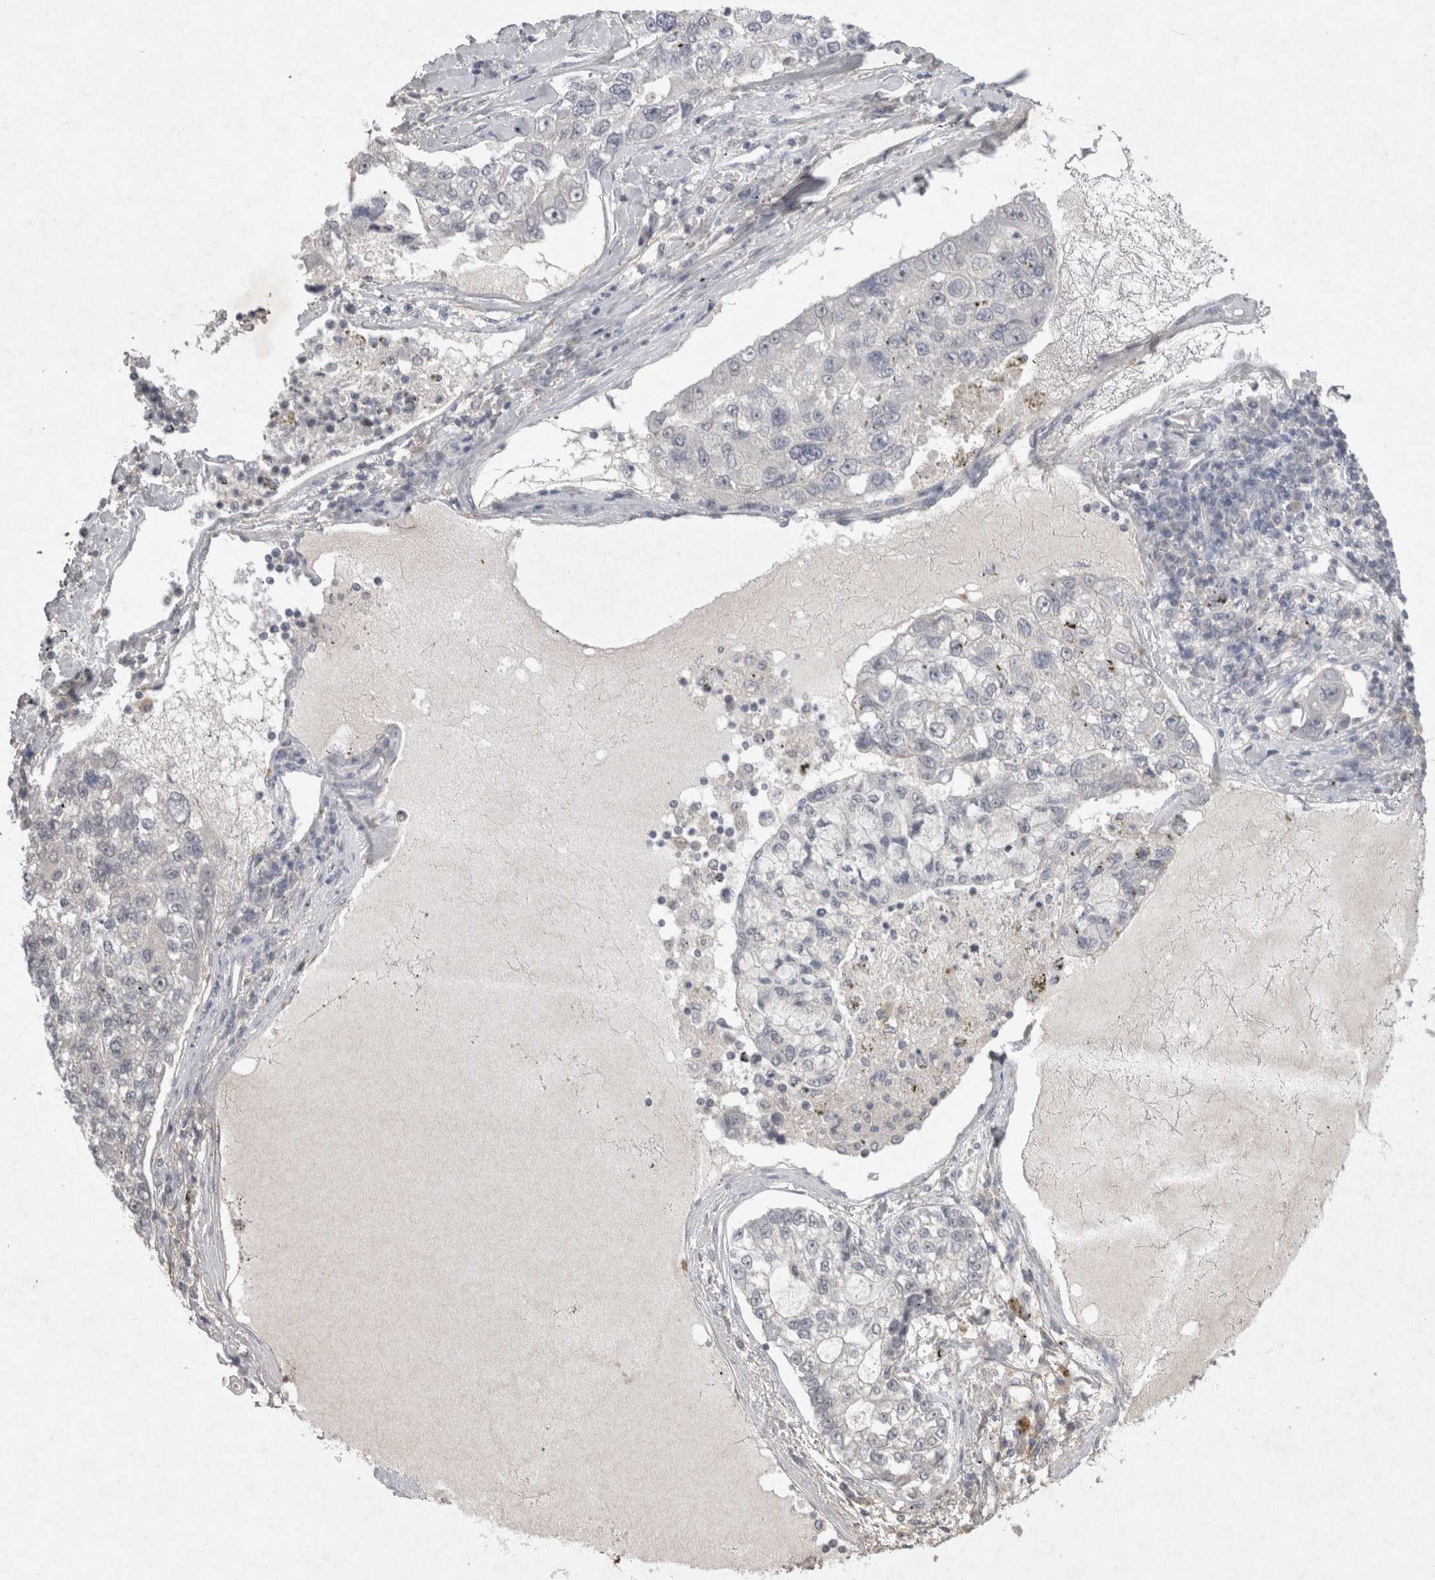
{"staining": {"intensity": "negative", "quantity": "none", "location": "none"}, "tissue": "lung cancer", "cell_type": "Tumor cells", "image_type": "cancer", "snomed": [{"axis": "morphology", "description": "Adenocarcinoma, NOS"}, {"axis": "topography", "description": "Lung"}], "caption": "A high-resolution histopathology image shows immunohistochemistry staining of lung cancer, which exhibits no significant staining in tumor cells.", "gene": "LYVE1", "patient": {"sex": "male", "age": 49}}